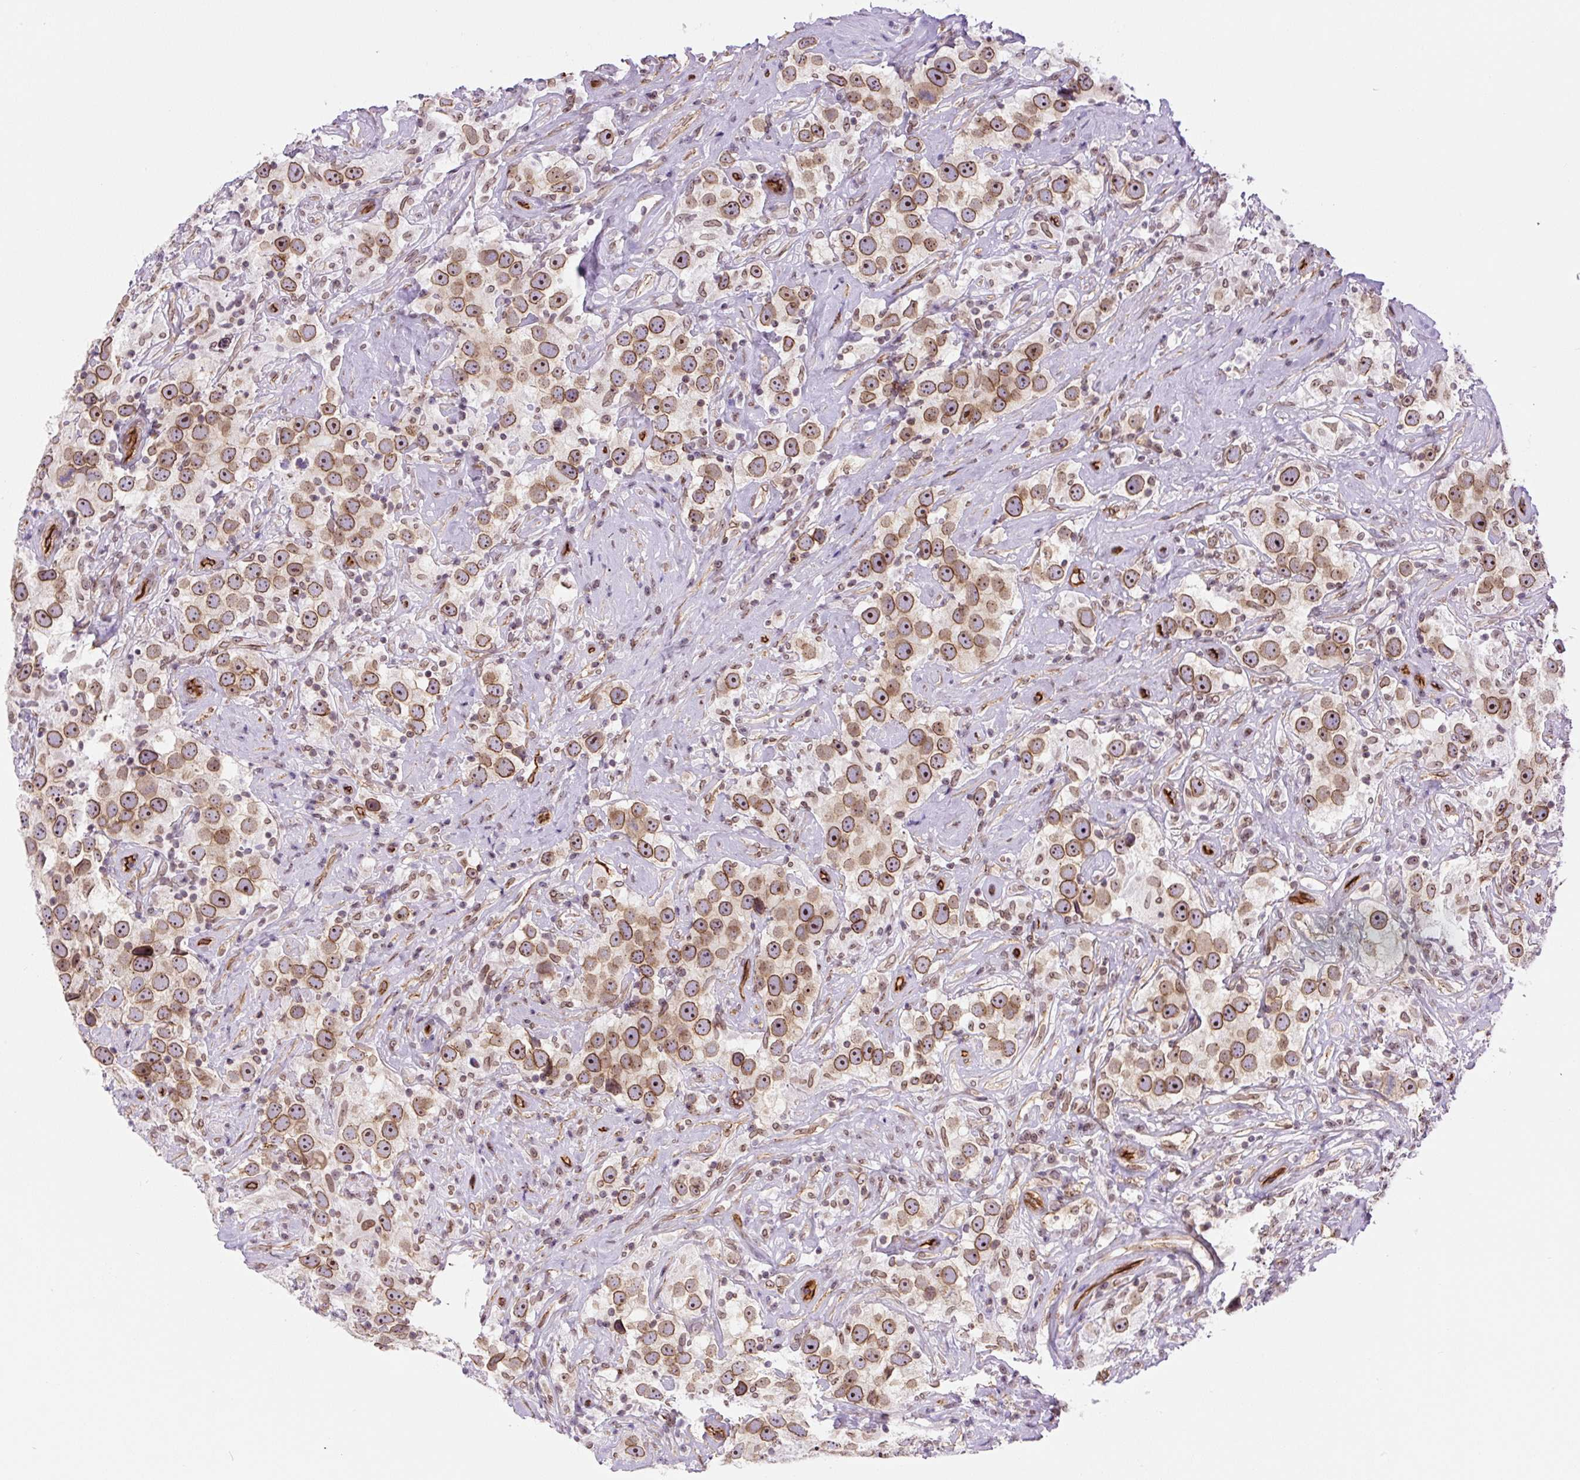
{"staining": {"intensity": "moderate", "quantity": ">75%", "location": "cytoplasmic/membranous,nuclear"}, "tissue": "testis cancer", "cell_type": "Tumor cells", "image_type": "cancer", "snomed": [{"axis": "morphology", "description": "Seminoma, NOS"}, {"axis": "topography", "description": "Testis"}], "caption": "Testis cancer (seminoma) was stained to show a protein in brown. There is medium levels of moderate cytoplasmic/membranous and nuclear positivity in approximately >75% of tumor cells.", "gene": "MYO5C", "patient": {"sex": "male", "age": 49}}